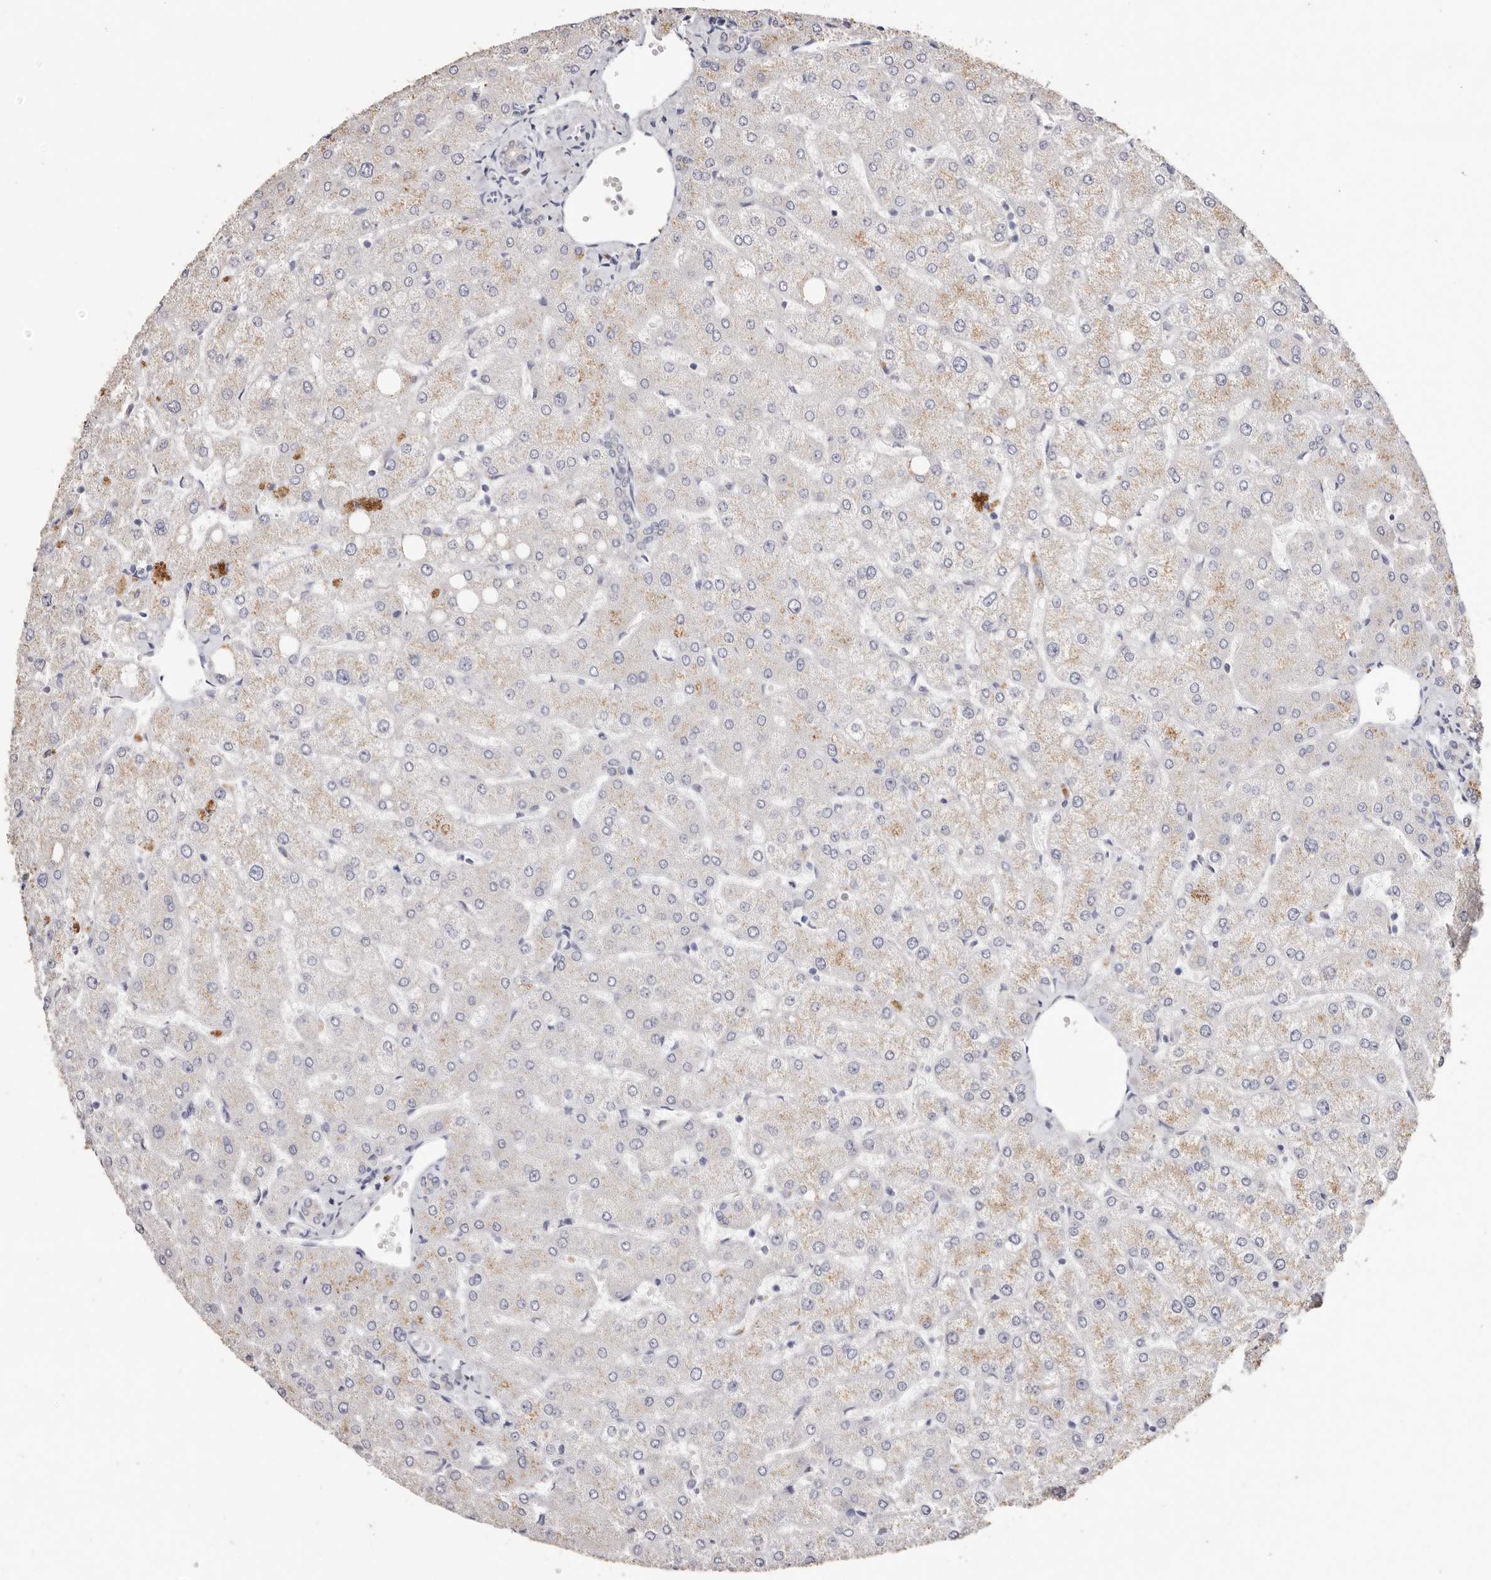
{"staining": {"intensity": "negative", "quantity": "none", "location": "none"}, "tissue": "liver", "cell_type": "Cholangiocytes", "image_type": "normal", "snomed": [{"axis": "morphology", "description": "Normal tissue, NOS"}, {"axis": "topography", "description": "Liver"}], "caption": "Human liver stained for a protein using IHC reveals no expression in cholangiocytes.", "gene": "LGALS7B", "patient": {"sex": "female", "age": 54}}